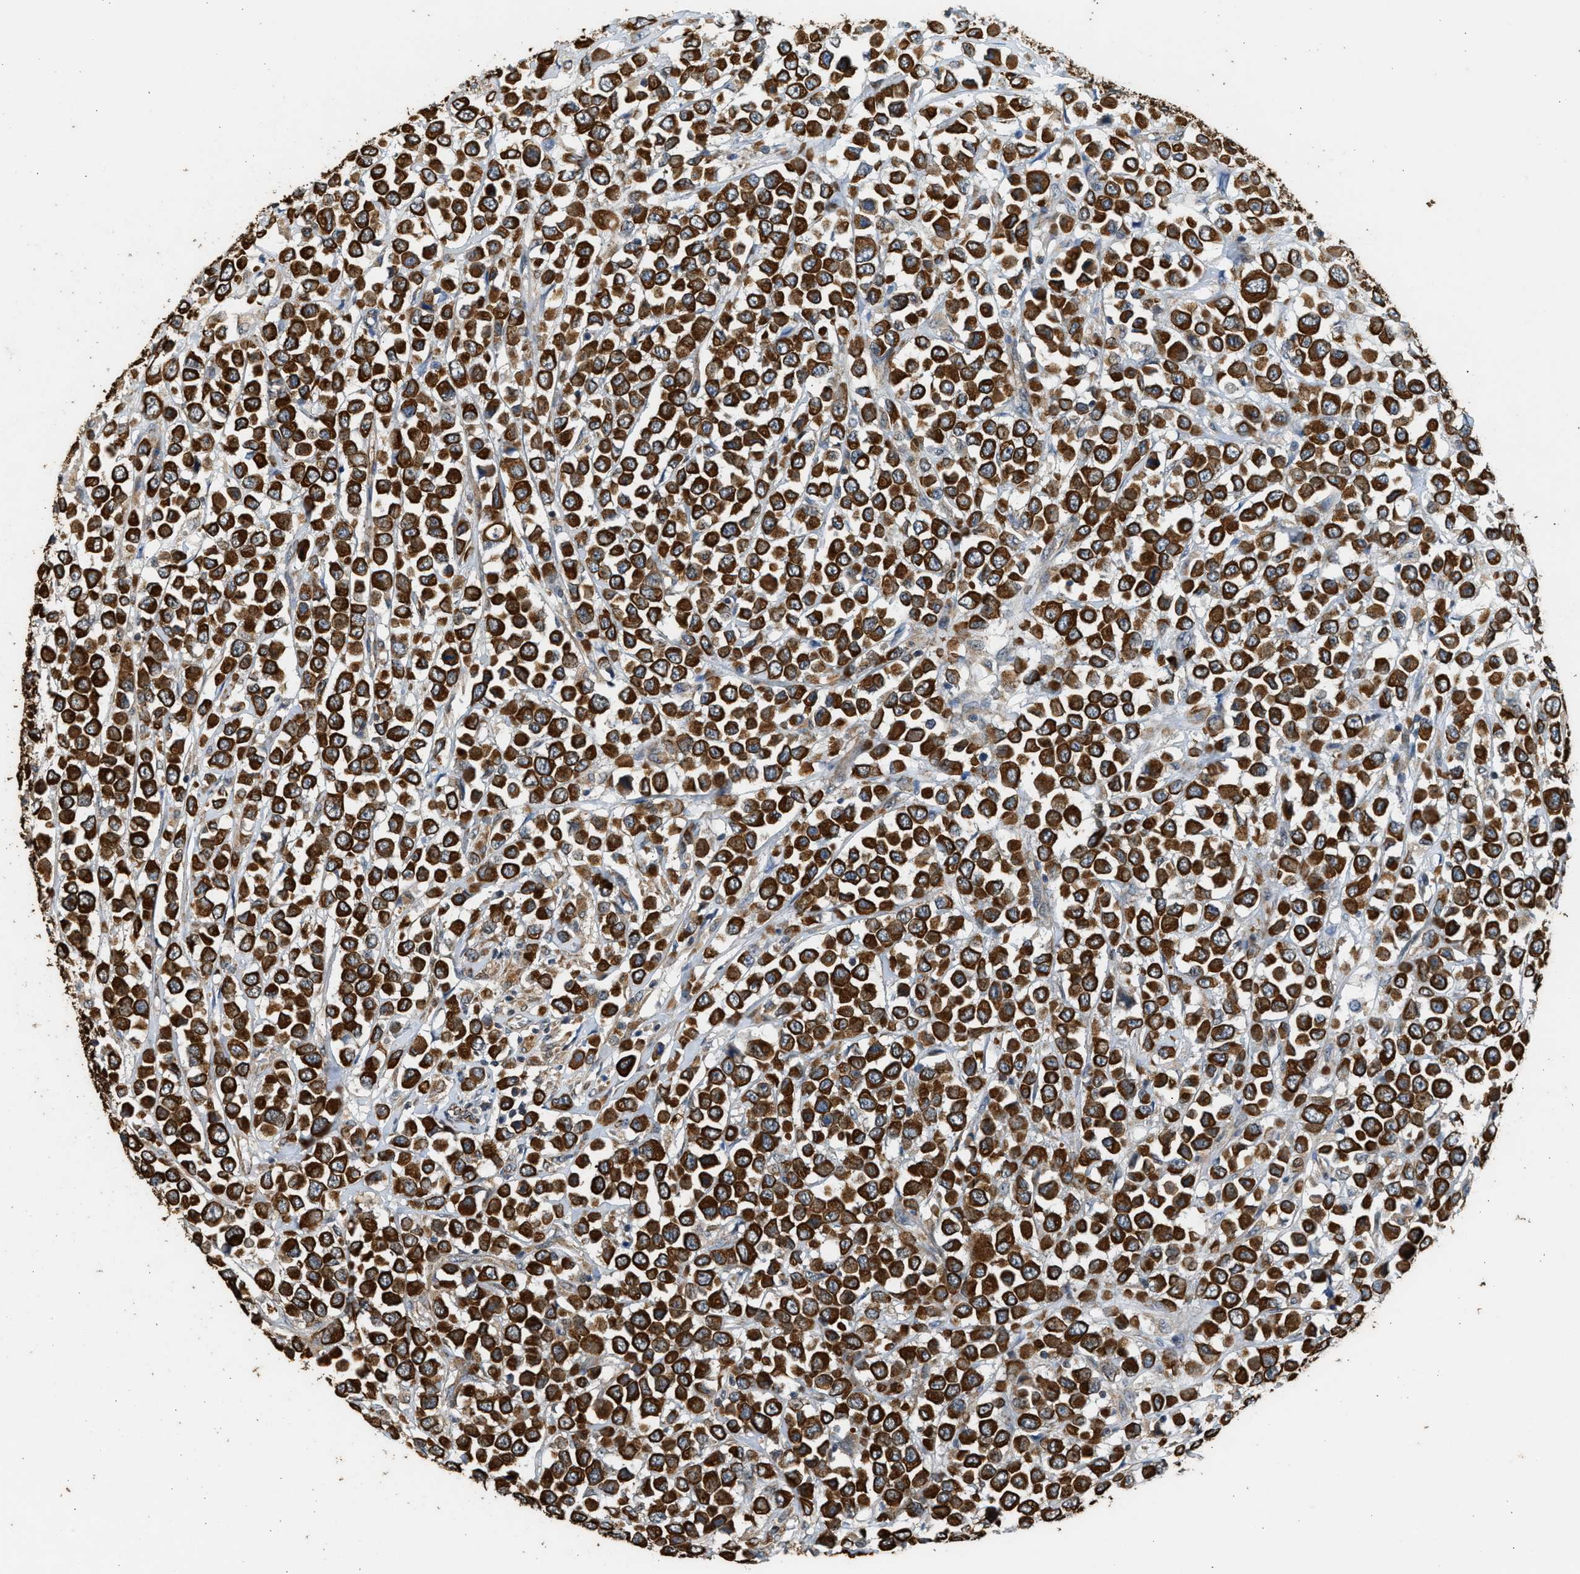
{"staining": {"intensity": "strong", "quantity": ">75%", "location": "cytoplasmic/membranous"}, "tissue": "breast cancer", "cell_type": "Tumor cells", "image_type": "cancer", "snomed": [{"axis": "morphology", "description": "Duct carcinoma"}, {"axis": "topography", "description": "Breast"}], "caption": "Breast cancer stained with a protein marker displays strong staining in tumor cells.", "gene": "PCLO", "patient": {"sex": "female", "age": 61}}